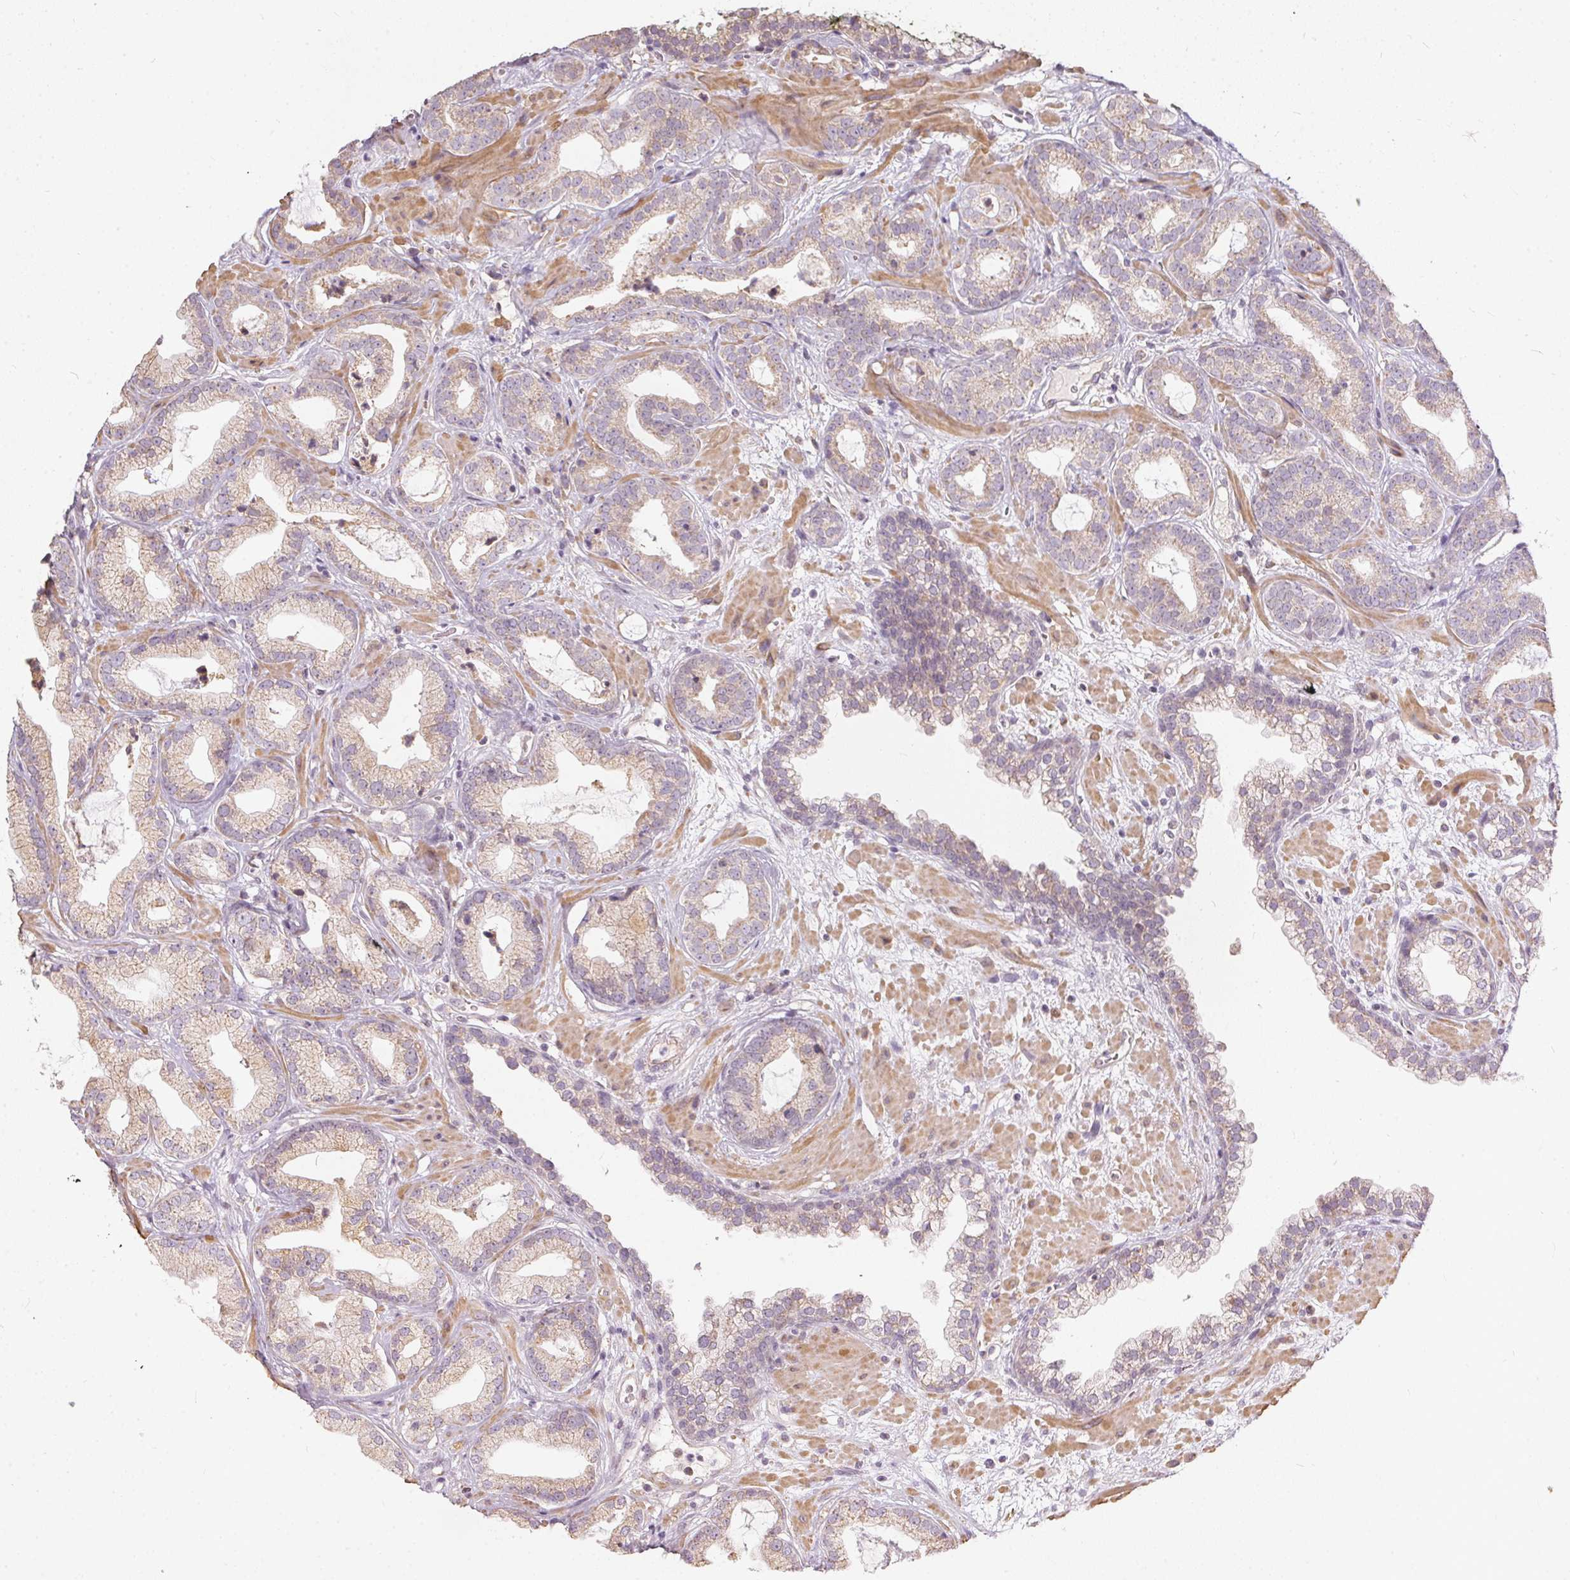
{"staining": {"intensity": "weak", "quantity": ">75%", "location": "cytoplasmic/membranous"}, "tissue": "prostate cancer", "cell_type": "Tumor cells", "image_type": "cancer", "snomed": [{"axis": "morphology", "description": "Adenocarcinoma, Low grade"}, {"axis": "topography", "description": "Prostate"}], "caption": "Human prostate cancer (adenocarcinoma (low-grade)) stained with a protein marker exhibits weak staining in tumor cells.", "gene": "VWA5B2", "patient": {"sex": "male", "age": 62}}